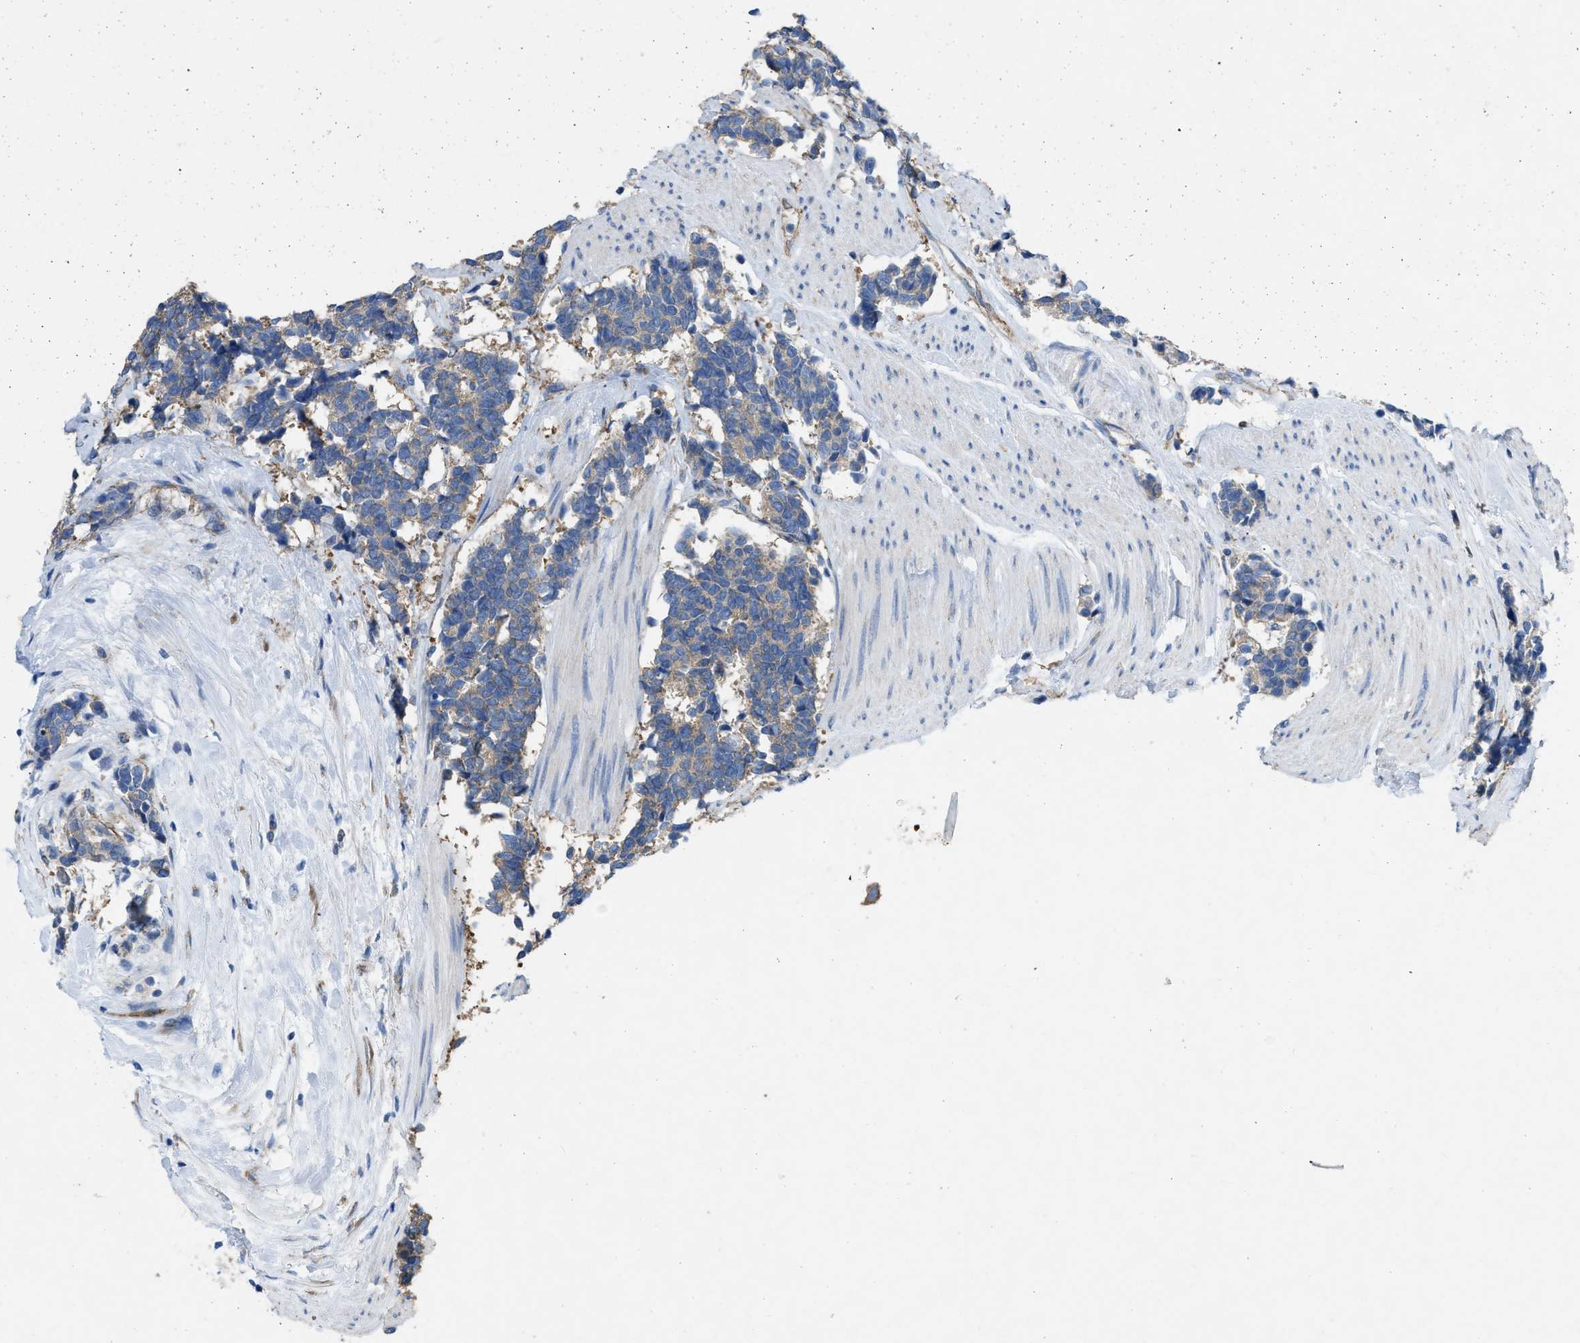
{"staining": {"intensity": "weak", "quantity": ">75%", "location": "cytoplasmic/membranous"}, "tissue": "carcinoid", "cell_type": "Tumor cells", "image_type": "cancer", "snomed": [{"axis": "morphology", "description": "Carcinoma, NOS"}, {"axis": "morphology", "description": "Carcinoid, malignant, NOS"}, {"axis": "topography", "description": "Urinary bladder"}], "caption": "Immunohistochemical staining of carcinoma displays low levels of weak cytoplasmic/membranous protein staining in approximately >75% of tumor cells.", "gene": "DOLPP1", "patient": {"sex": "male", "age": 57}}